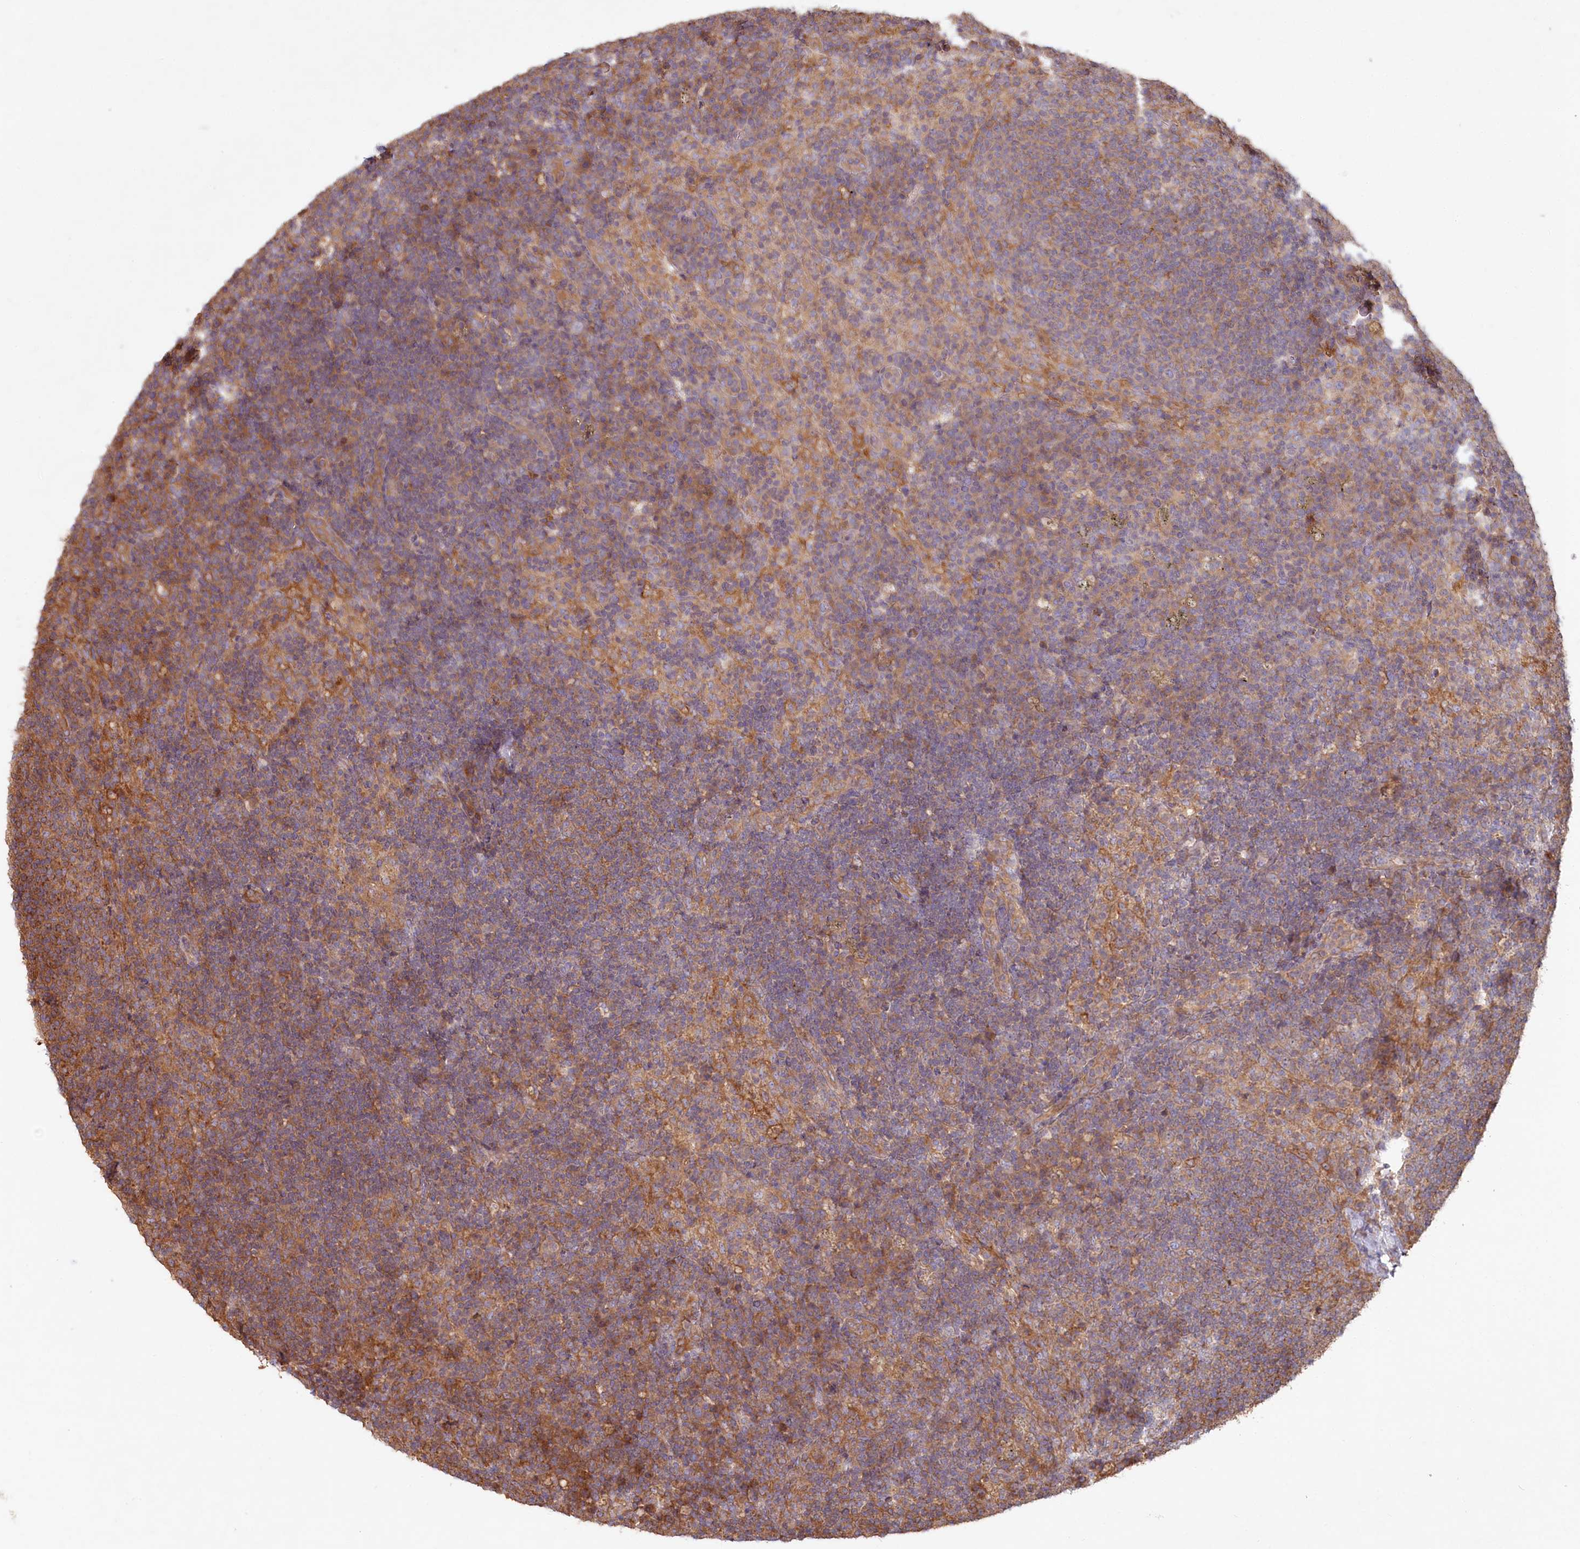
{"staining": {"intensity": "weak", "quantity": "<25%", "location": "cytoplasmic/membranous"}, "tissue": "lymph node", "cell_type": "Germinal center cells", "image_type": "normal", "snomed": [{"axis": "morphology", "description": "Normal tissue, NOS"}, {"axis": "topography", "description": "Lymph node"}], "caption": "There is no significant expression in germinal center cells of lymph node.", "gene": "HAL", "patient": {"sex": "female", "age": 70}}